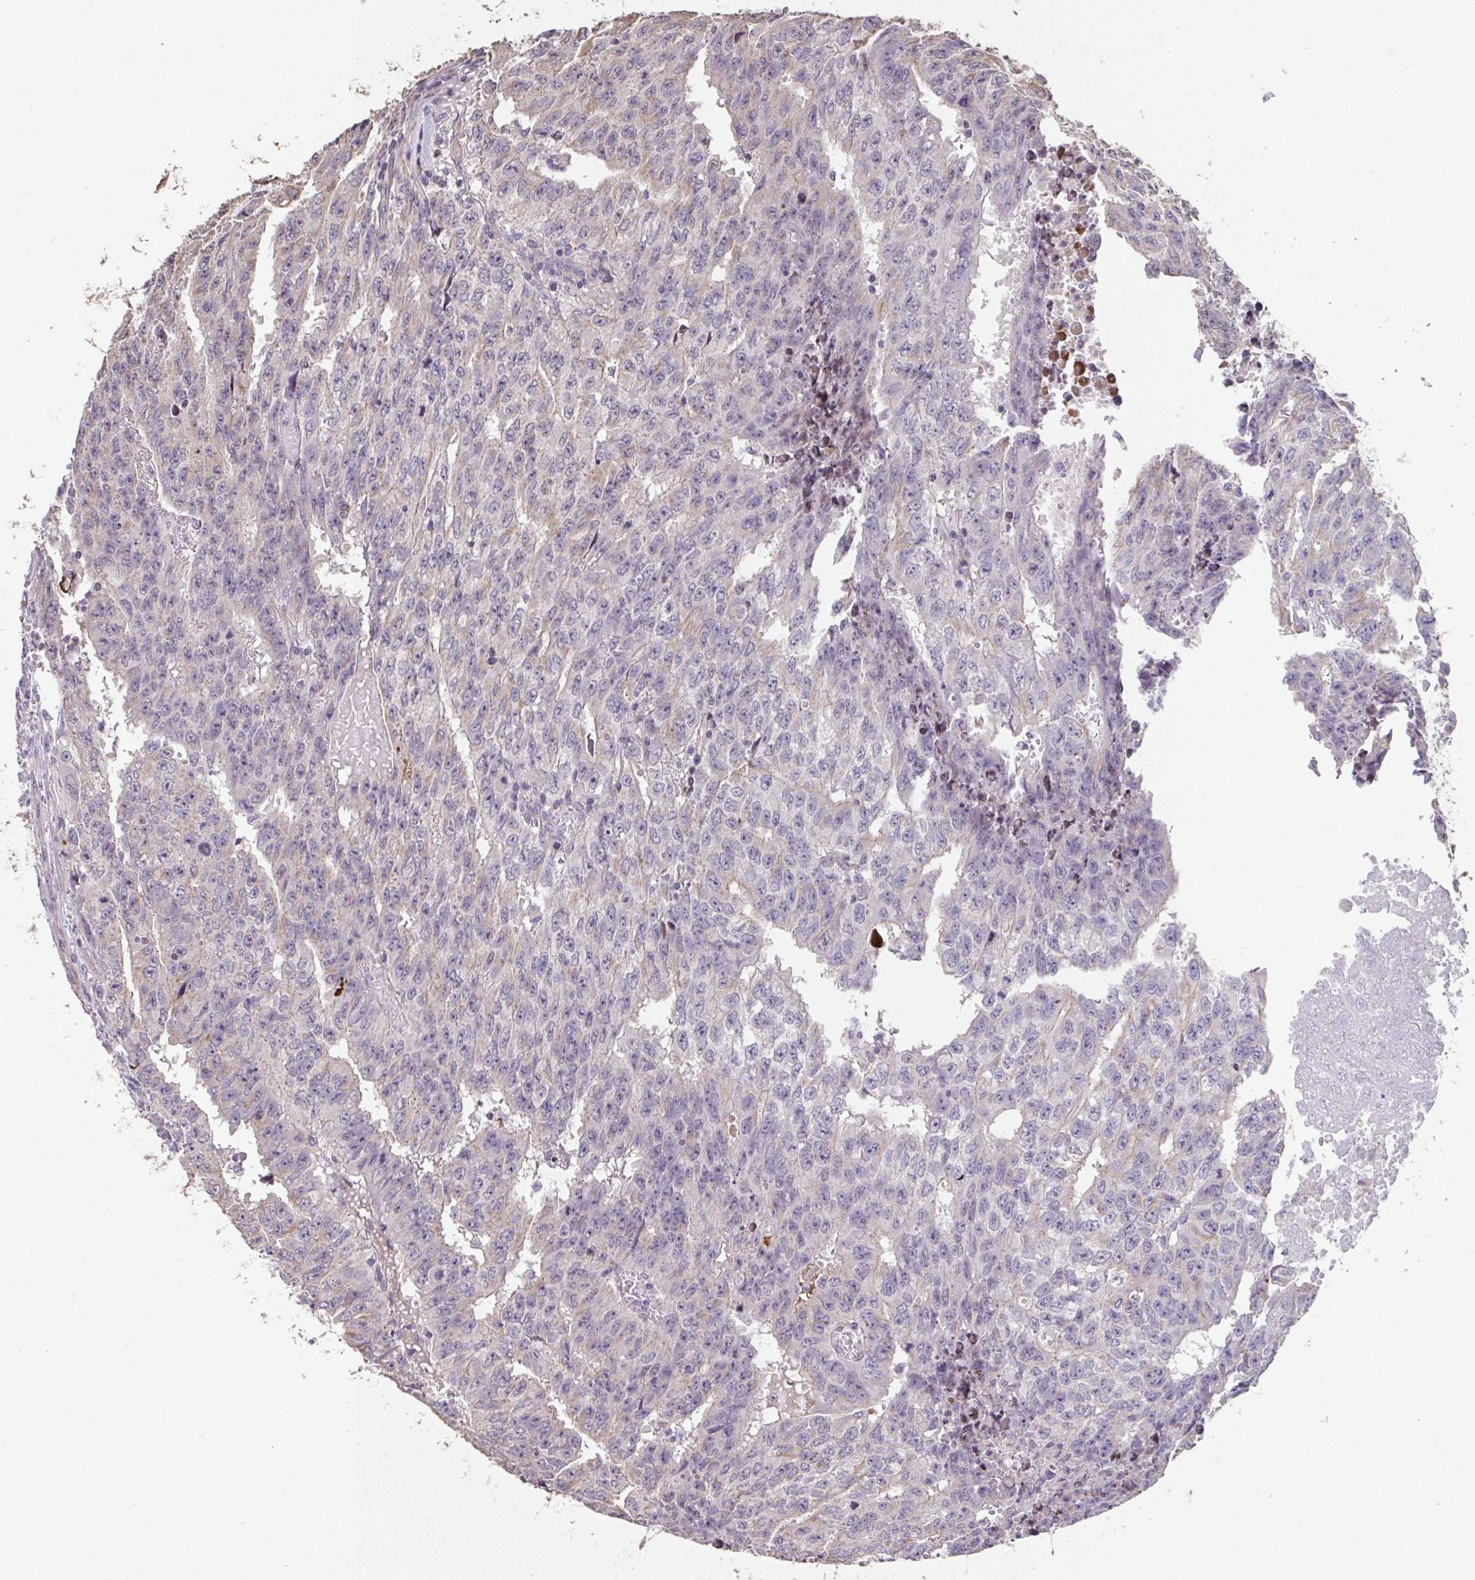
{"staining": {"intensity": "negative", "quantity": "none", "location": "none"}, "tissue": "testis cancer", "cell_type": "Tumor cells", "image_type": "cancer", "snomed": [{"axis": "morphology", "description": "Carcinoma, Embryonal, NOS"}, {"axis": "morphology", "description": "Teratoma, malignant, NOS"}, {"axis": "topography", "description": "Testis"}], "caption": "An immunohistochemistry photomicrograph of testis teratoma (malignant) is shown. There is no staining in tumor cells of testis teratoma (malignant).", "gene": "RUNDC3B", "patient": {"sex": "male", "age": 24}}